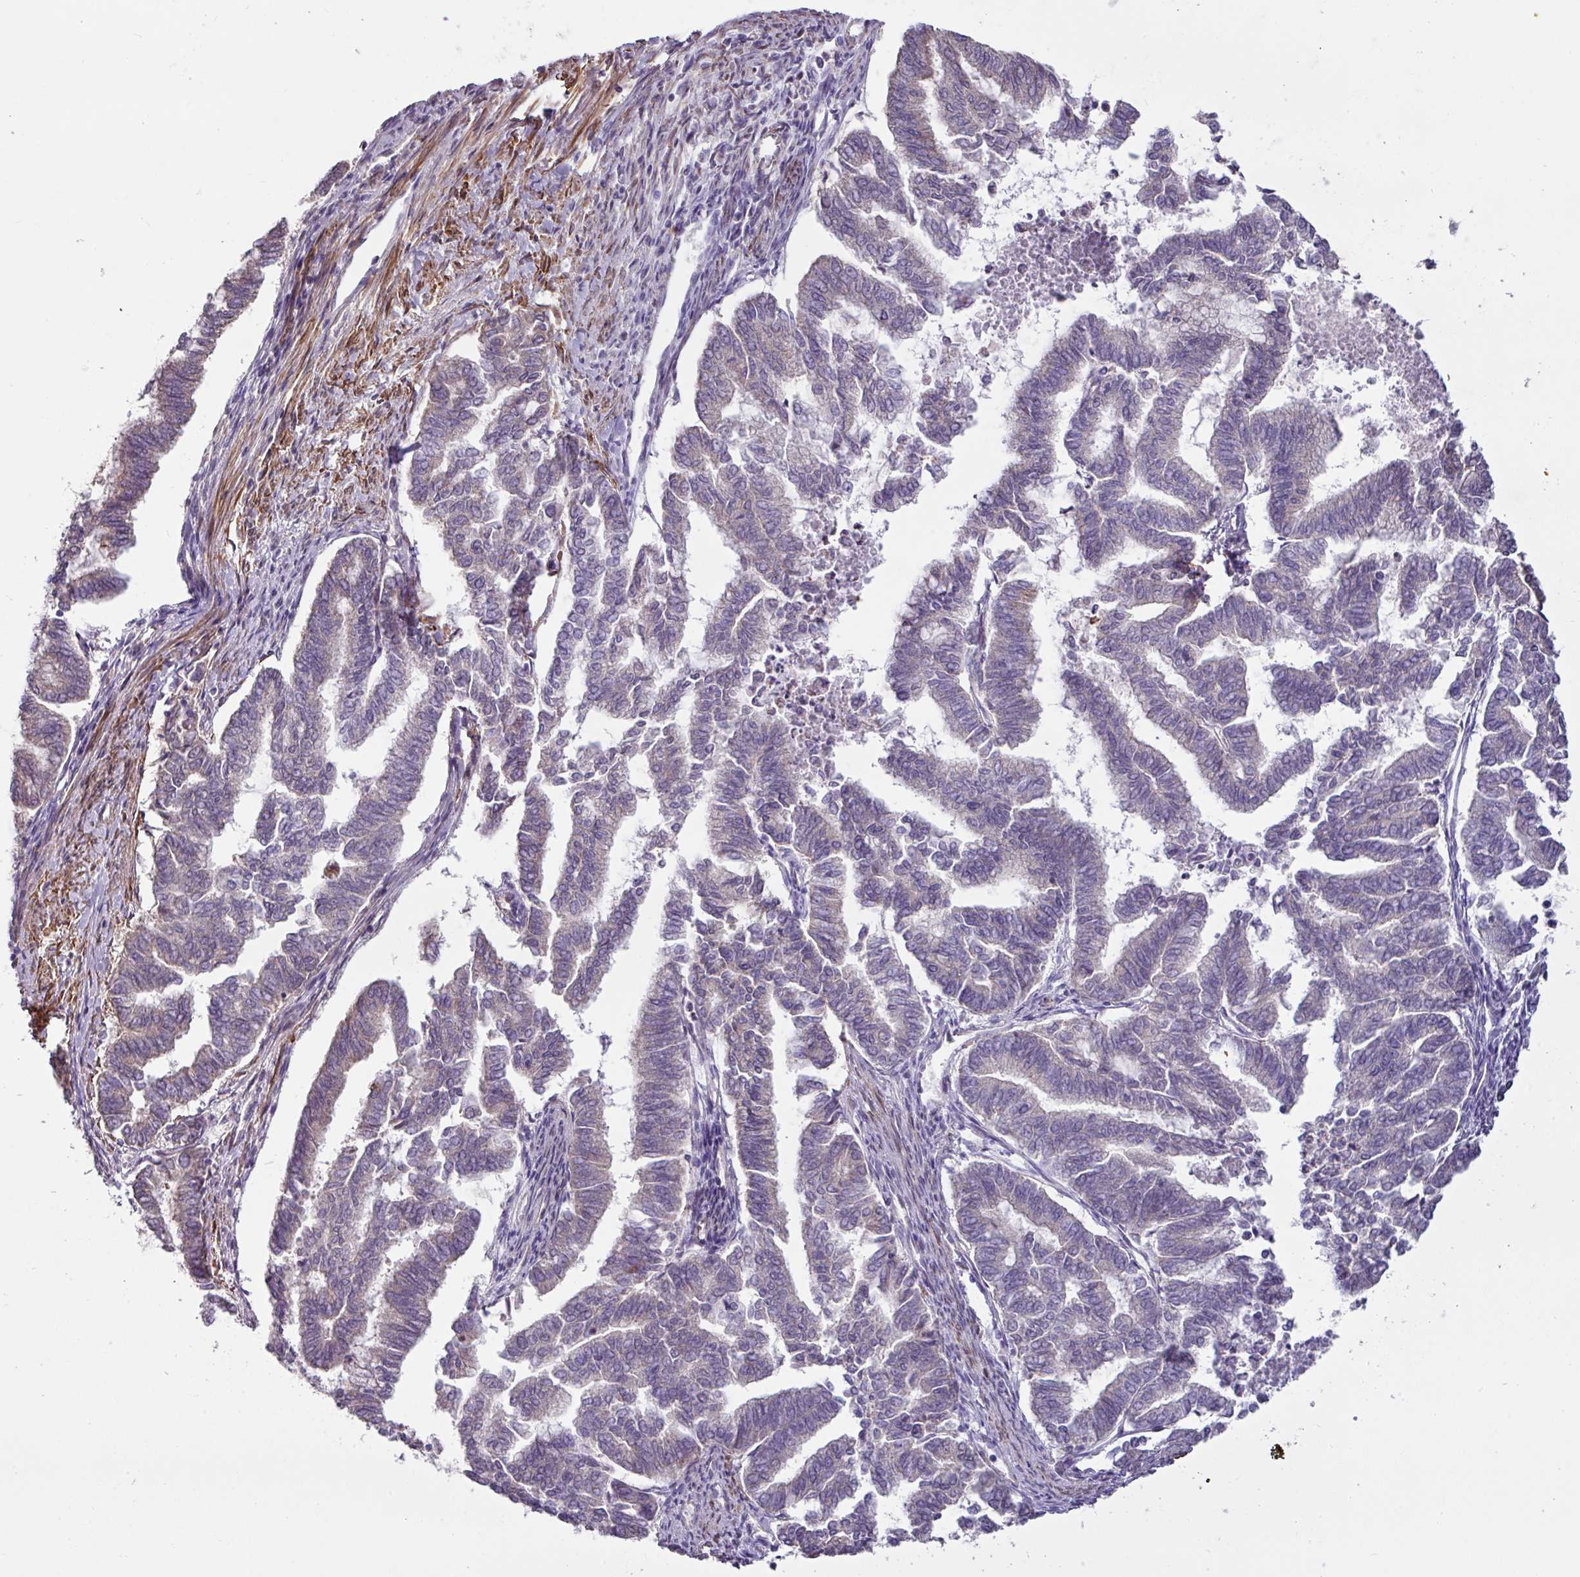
{"staining": {"intensity": "negative", "quantity": "none", "location": "none"}, "tissue": "endometrial cancer", "cell_type": "Tumor cells", "image_type": "cancer", "snomed": [{"axis": "morphology", "description": "Adenocarcinoma, NOS"}, {"axis": "topography", "description": "Endometrium"}], "caption": "Immunohistochemistry (IHC) micrograph of neoplastic tissue: human adenocarcinoma (endometrial) stained with DAB reveals no significant protein expression in tumor cells. (Brightfield microscopy of DAB (3,3'-diaminobenzidine) IHC at high magnification).", "gene": "MRRF", "patient": {"sex": "female", "age": 79}}